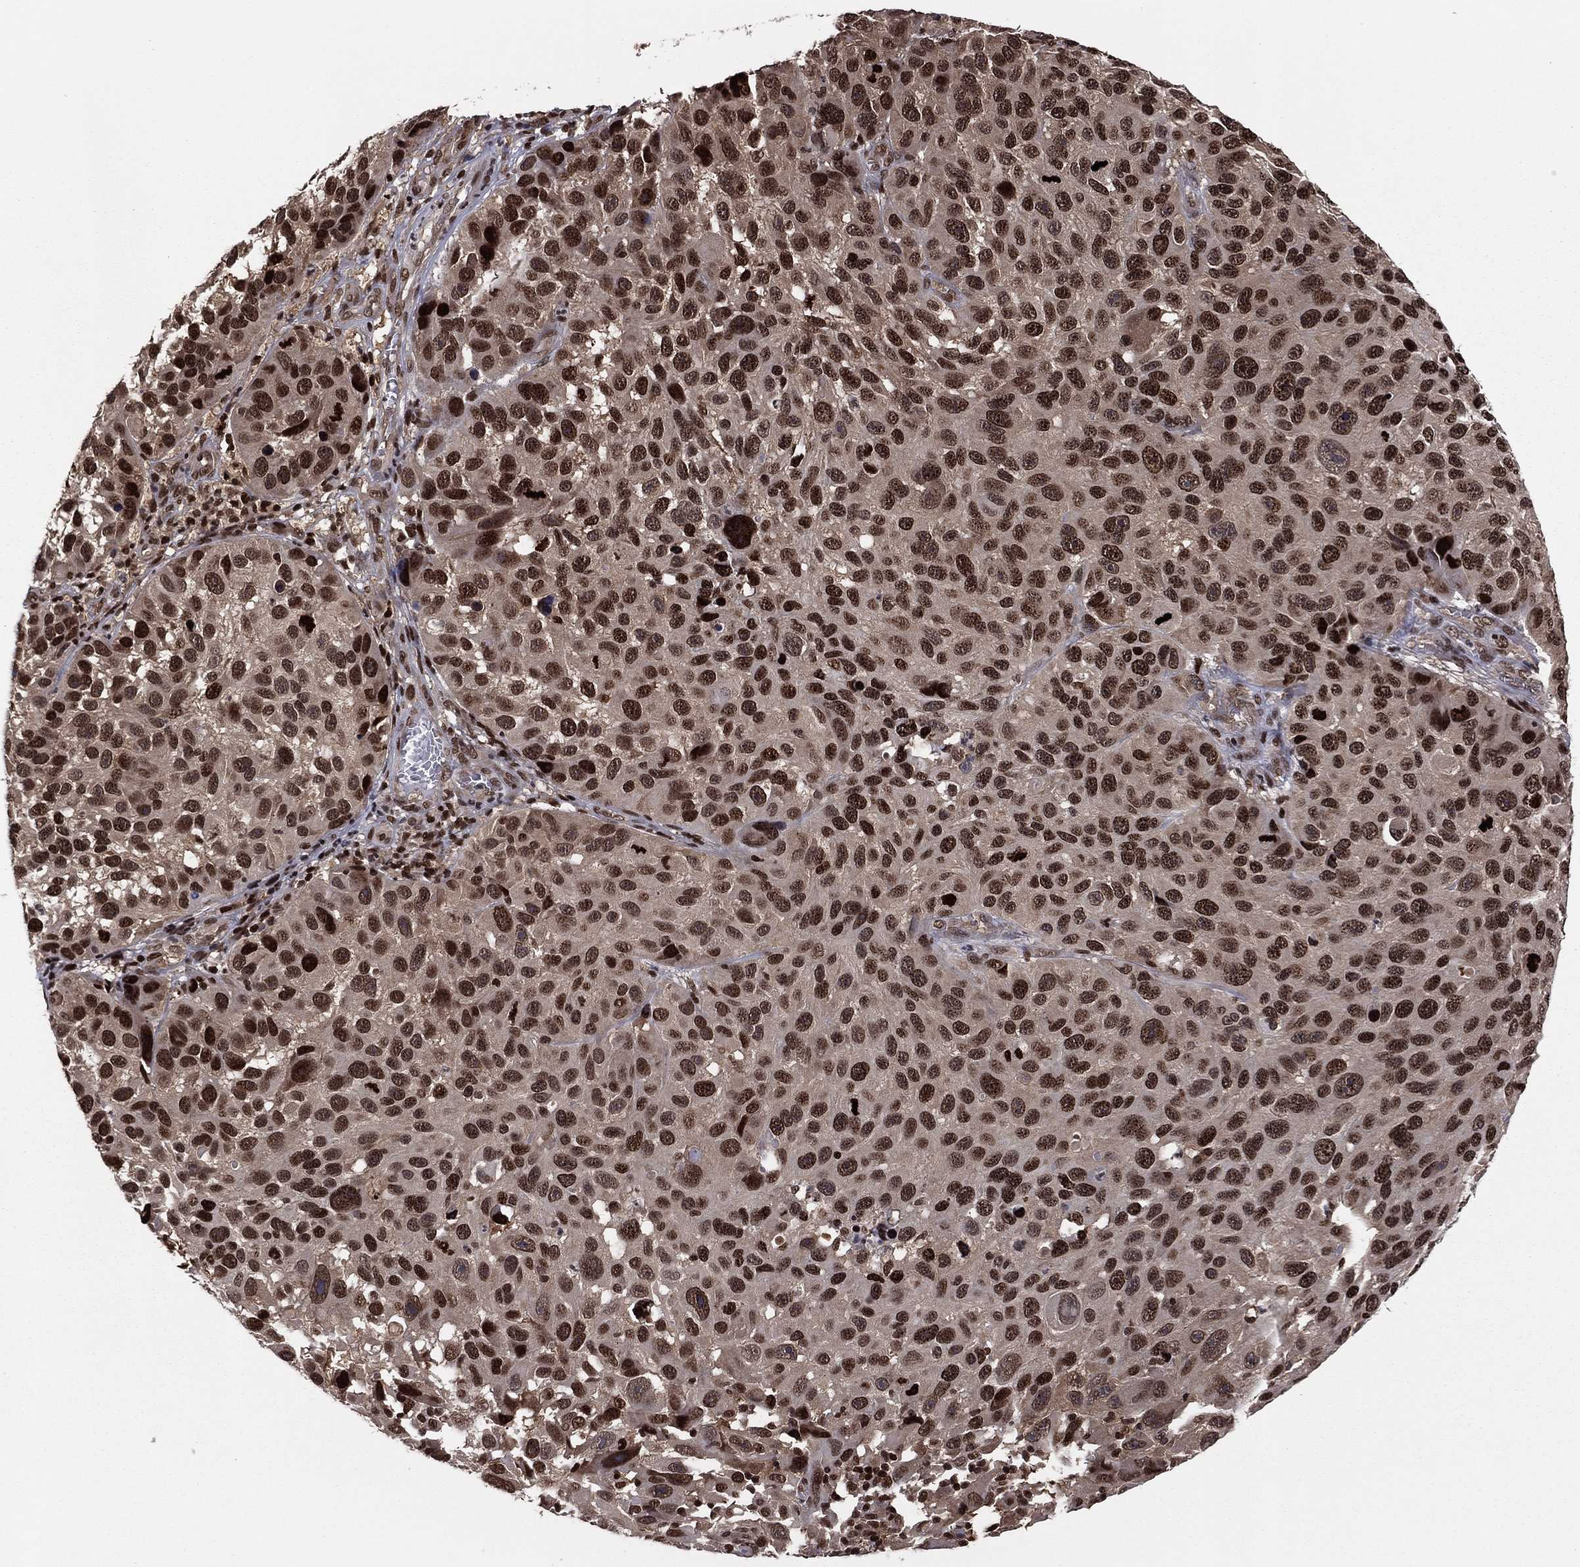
{"staining": {"intensity": "strong", "quantity": ">75%", "location": "cytoplasmic/membranous,nuclear"}, "tissue": "melanoma", "cell_type": "Tumor cells", "image_type": "cancer", "snomed": [{"axis": "morphology", "description": "Malignant melanoma, NOS"}, {"axis": "topography", "description": "Skin"}], "caption": "IHC image of neoplastic tissue: malignant melanoma stained using immunohistochemistry (IHC) demonstrates high levels of strong protein expression localized specifically in the cytoplasmic/membranous and nuclear of tumor cells, appearing as a cytoplasmic/membranous and nuclear brown color.", "gene": "PSMA1", "patient": {"sex": "male", "age": 53}}